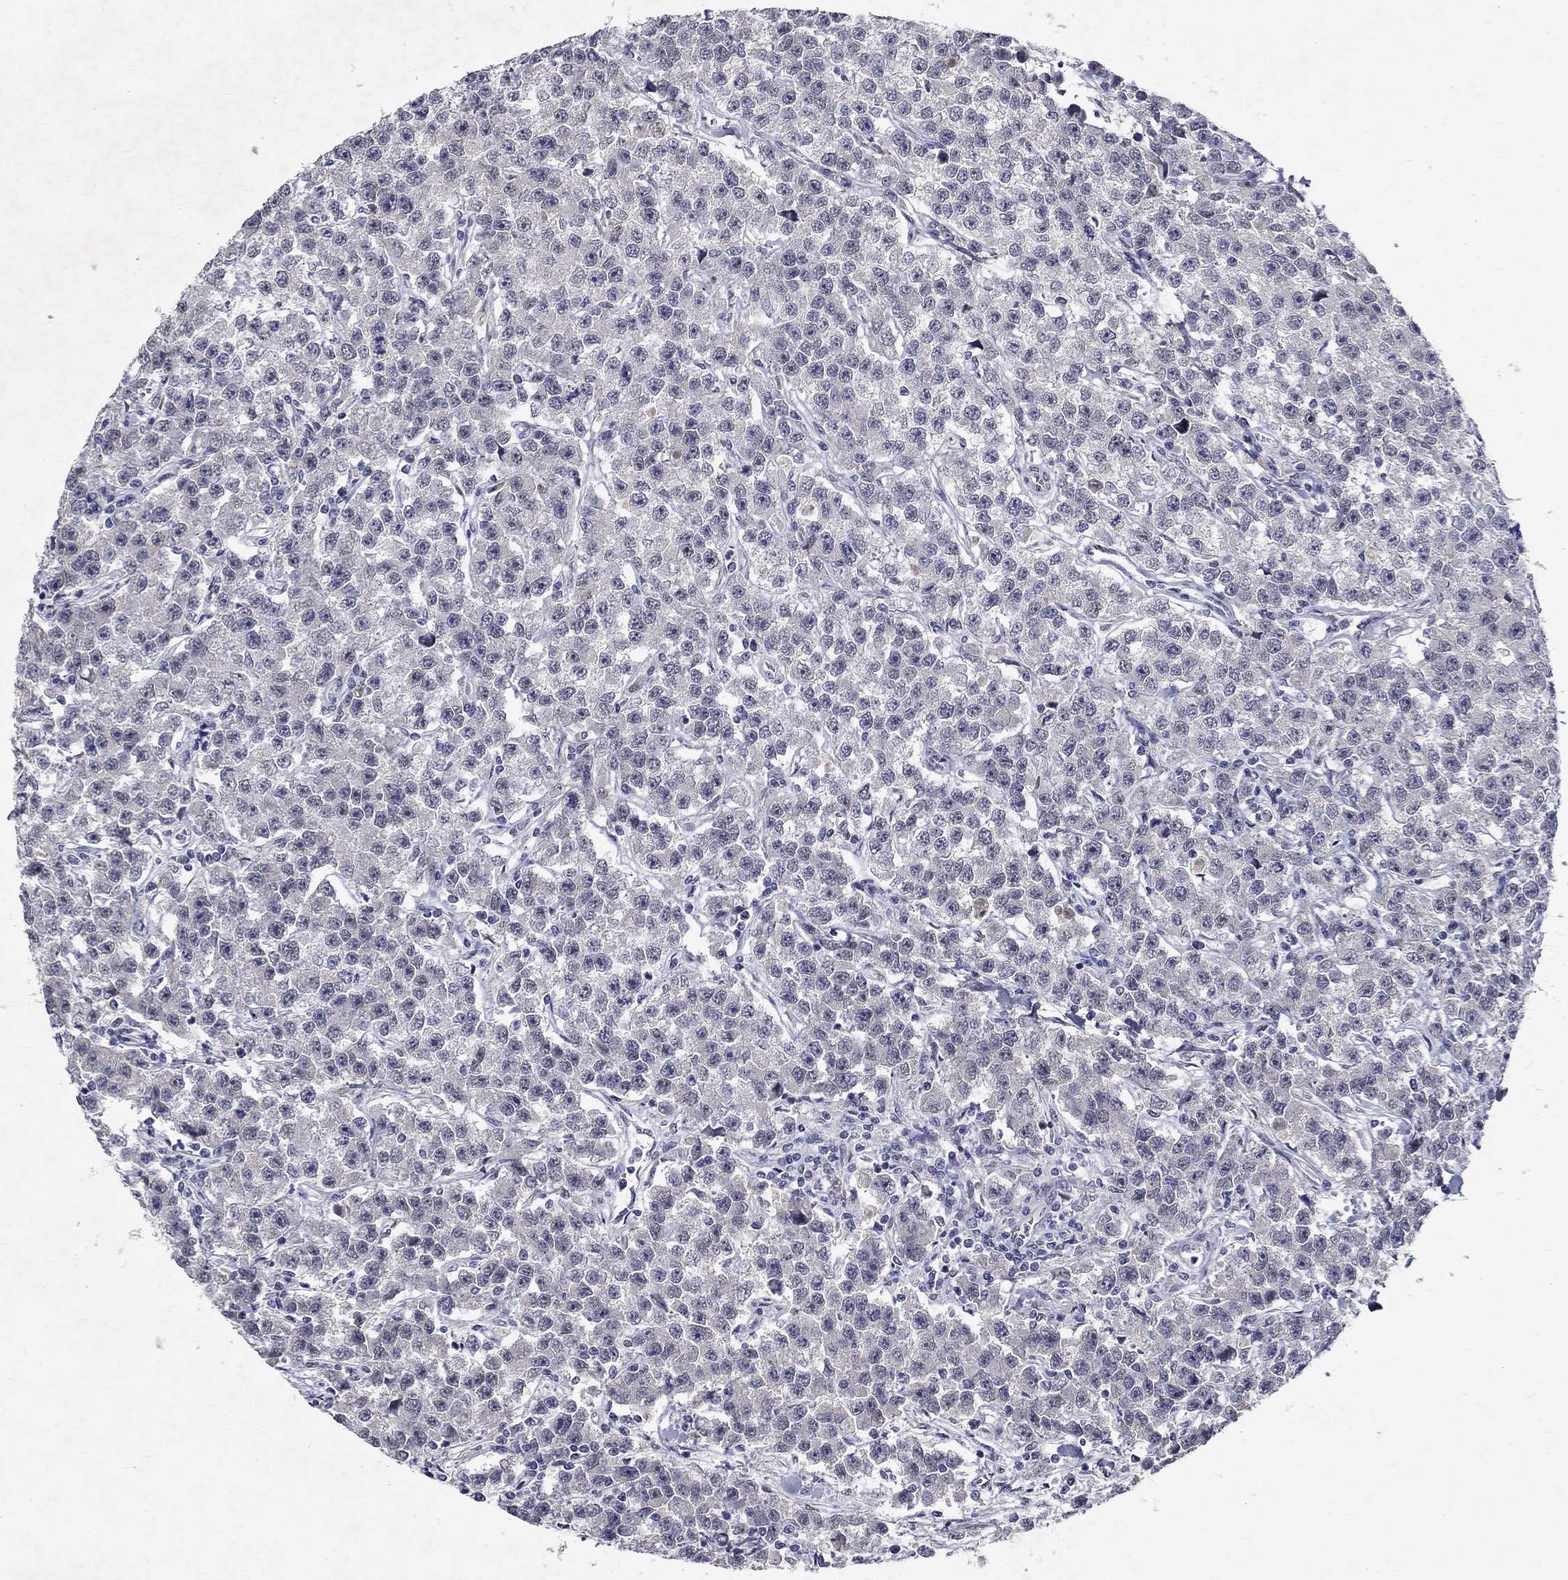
{"staining": {"intensity": "negative", "quantity": "none", "location": "none"}, "tissue": "testis cancer", "cell_type": "Tumor cells", "image_type": "cancer", "snomed": [{"axis": "morphology", "description": "Seminoma, NOS"}, {"axis": "topography", "description": "Testis"}], "caption": "Immunohistochemical staining of seminoma (testis) exhibits no significant positivity in tumor cells.", "gene": "RBFOX1", "patient": {"sex": "male", "age": 59}}